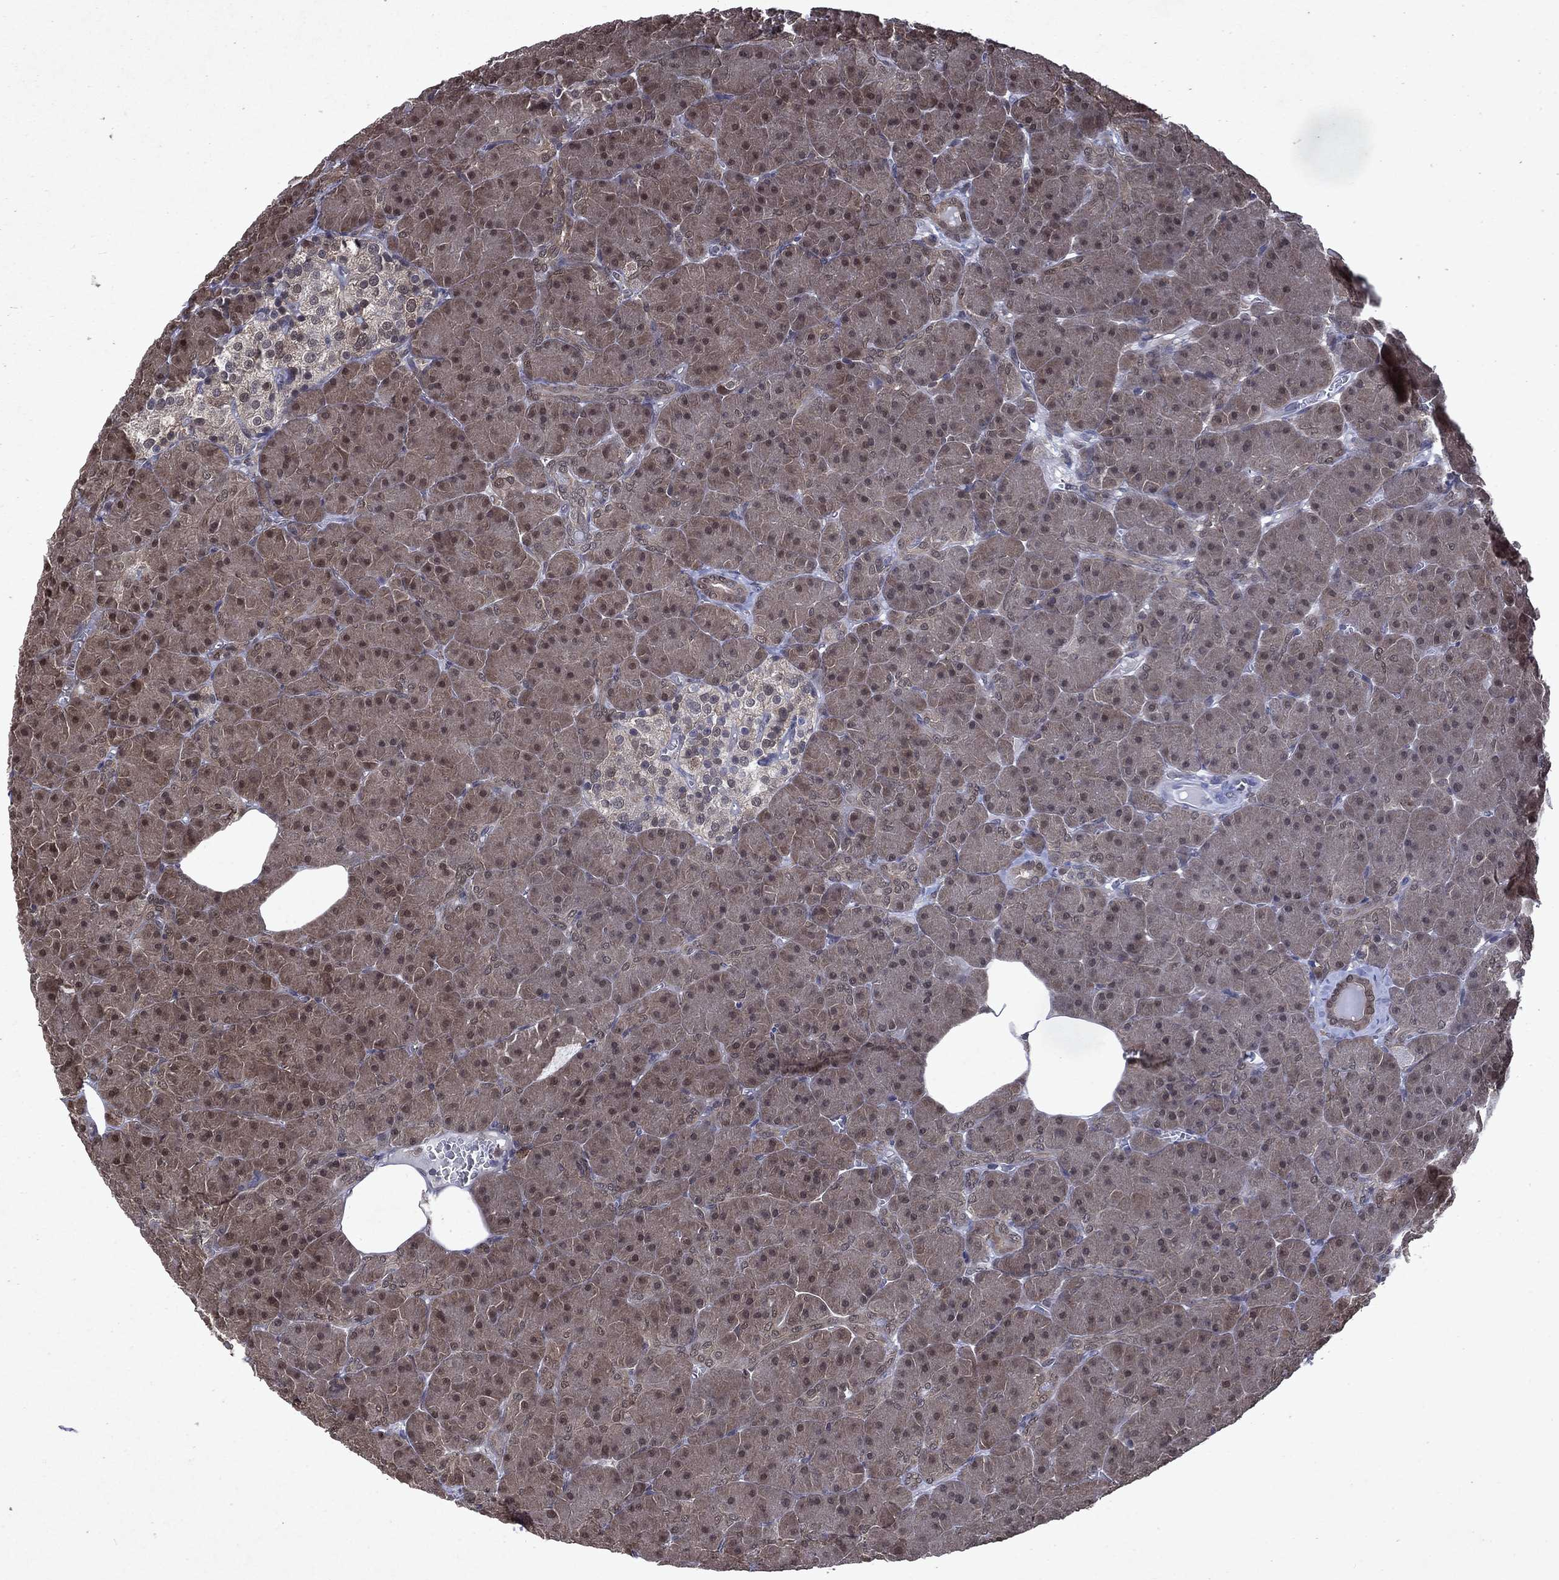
{"staining": {"intensity": "moderate", "quantity": "<25%", "location": "cytoplasmic/membranous,nuclear"}, "tissue": "pancreas", "cell_type": "Exocrine glandular cells", "image_type": "normal", "snomed": [{"axis": "morphology", "description": "Normal tissue, NOS"}, {"axis": "topography", "description": "Pancreas"}], "caption": "Moderate cytoplasmic/membranous,nuclear positivity is seen in approximately <25% of exocrine glandular cells in normal pancreas.", "gene": "MTAP", "patient": {"sex": "male", "age": 61}}